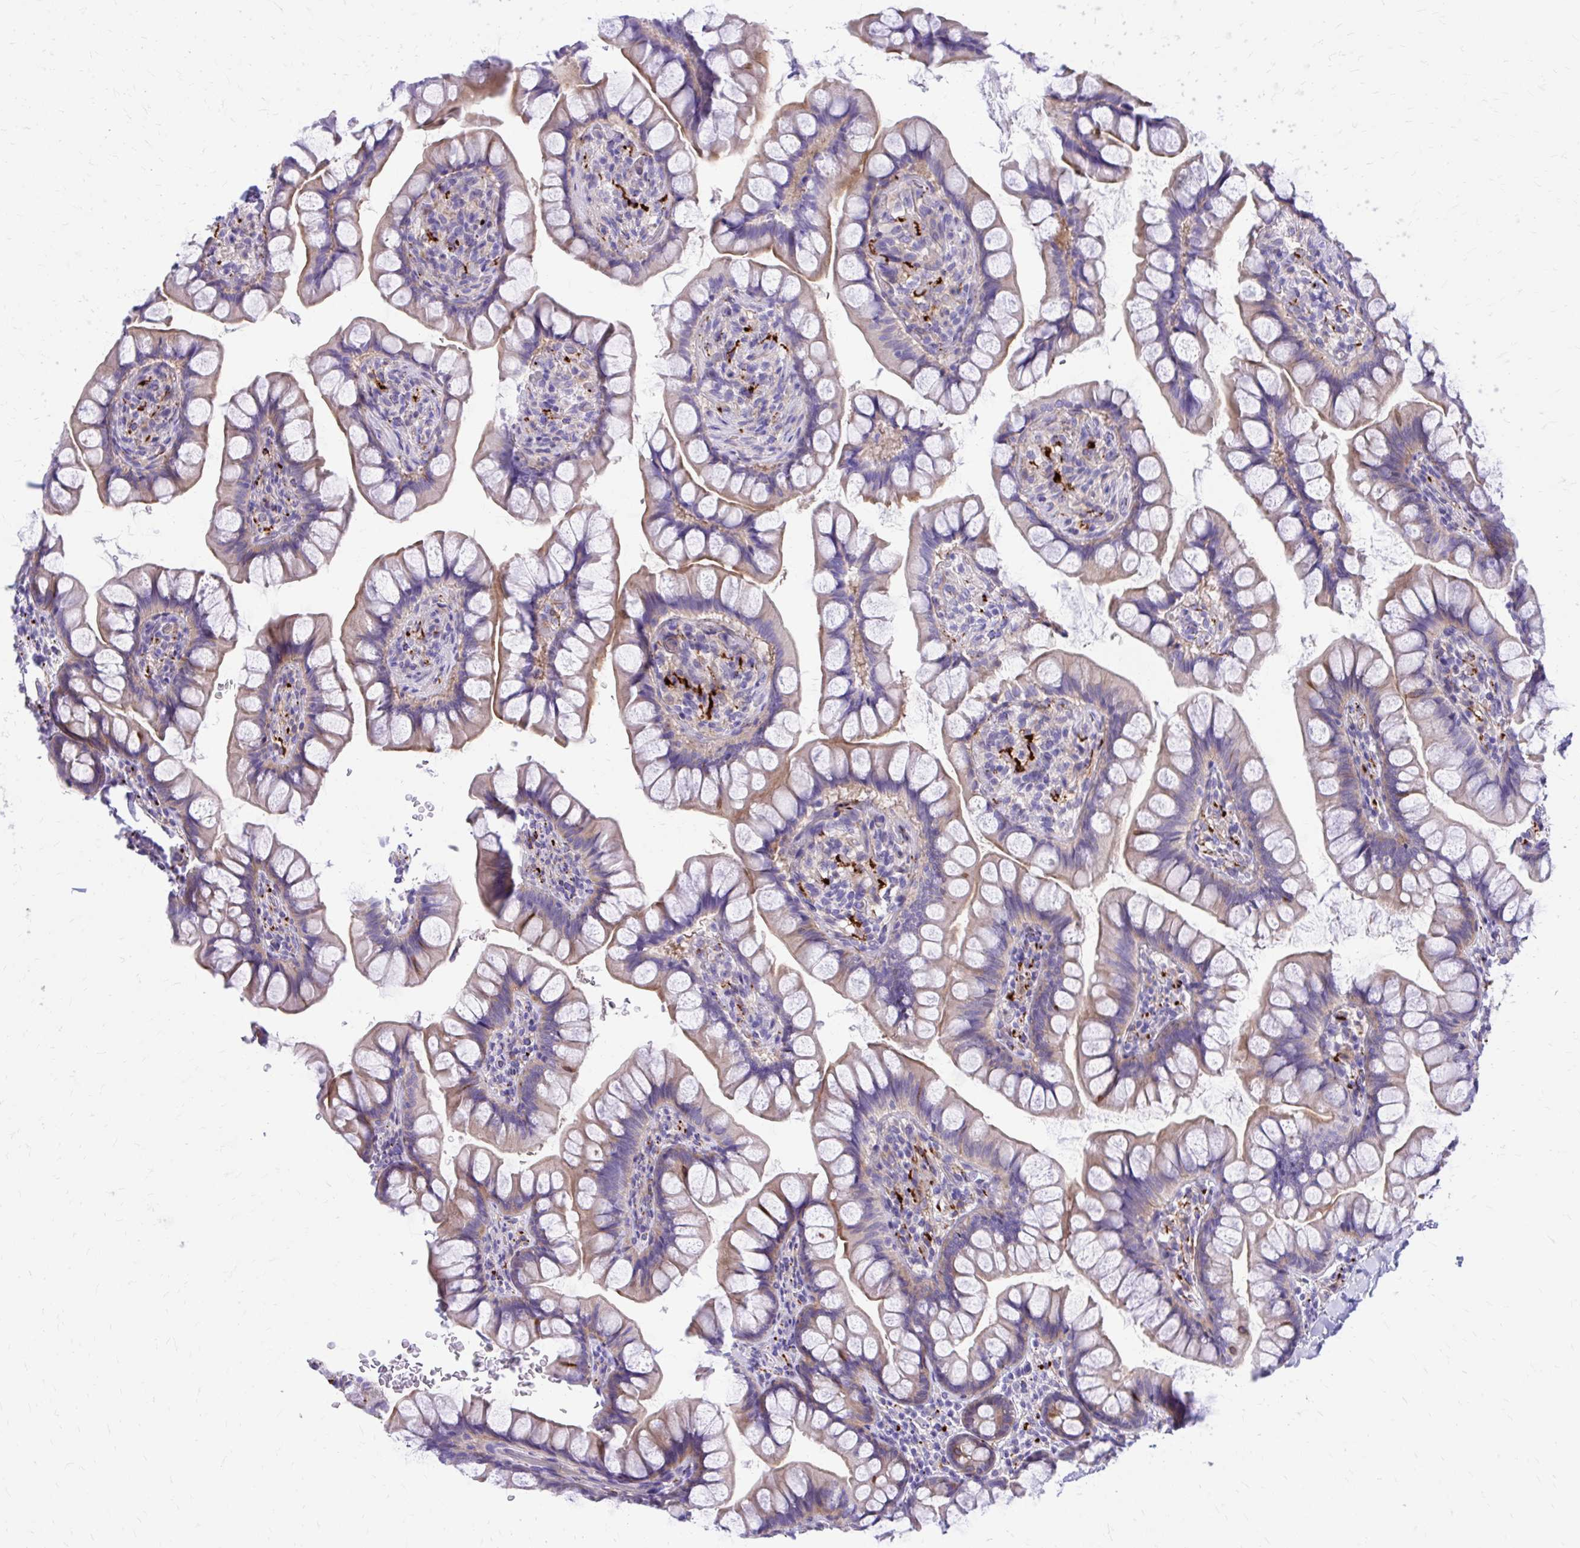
{"staining": {"intensity": "weak", "quantity": "25%-75%", "location": "cytoplasmic/membranous"}, "tissue": "small intestine", "cell_type": "Glandular cells", "image_type": "normal", "snomed": [{"axis": "morphology", "description": "Normal tissue, NOS"}, {"axis": "topography", "description": "Small intestine"}], "caption": "Weak cytoplasmic/membranous expression for a protein is identified in about 25%-75% of glandular cells of unremarkable small intestine using immunohistochemistry (IHC).", "gene": "EPB41L1", "patient": {"sex": "male", "age": 70}}